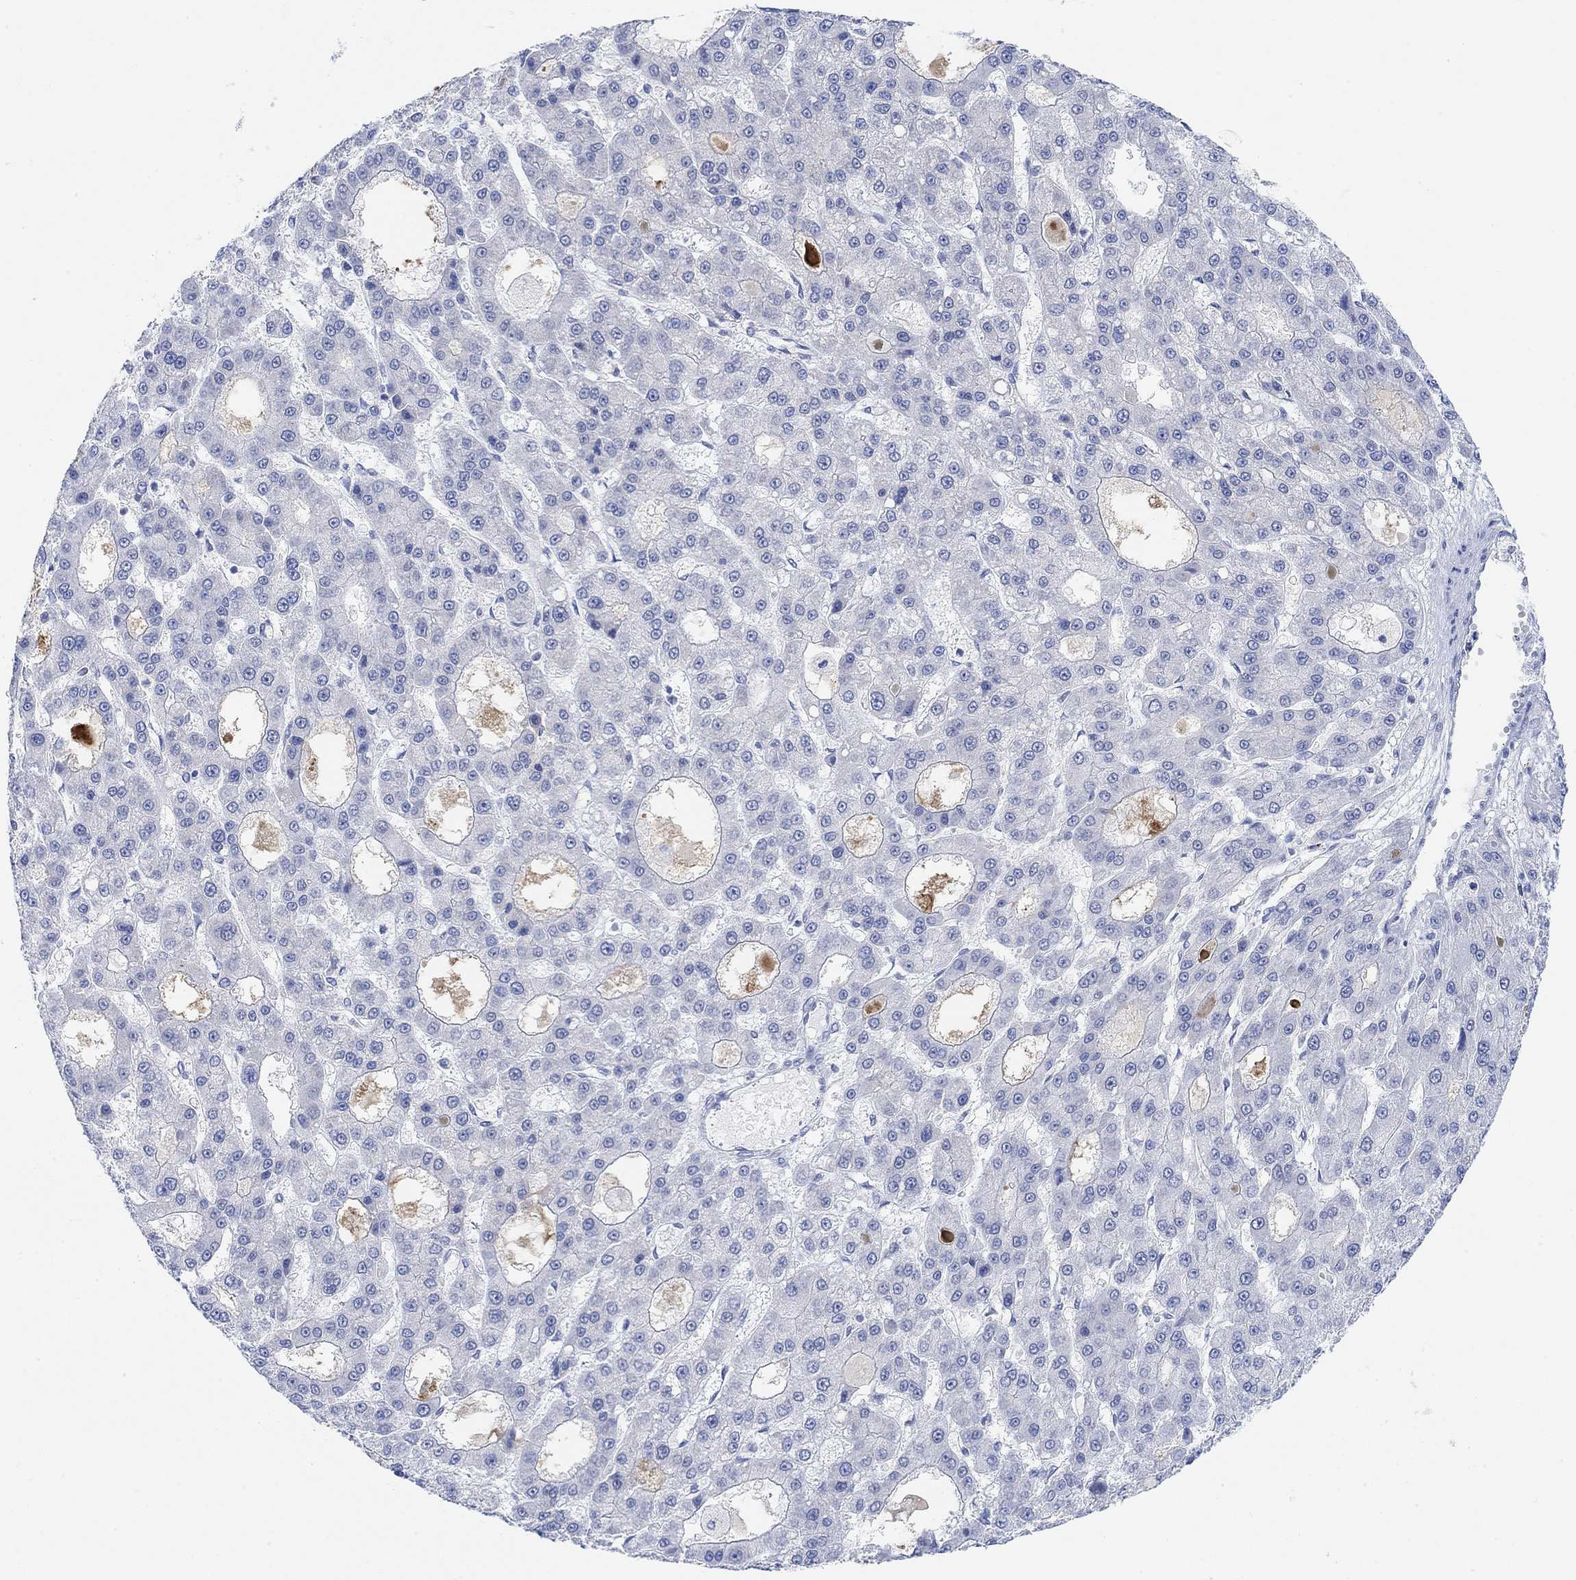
{"staining": {"intensity": "negative", "quantity": "none", "location": "none"}, "tissue": "liver cancer", "cell_type": "Tumor cells", "image_type": "cancer", "snomed": [{"axis": "morphology", "description": "Carcinoma, Hepatocellular, NOS"}, {"axis": "topography", "description": "Liver"}], "caption": "A micrograph of human hepatocellular carcinoma (liver) is negative for staining in tumor cells. (Stains: DAB (3,3'-diaminobenzidine) immunohistochemistry (IHC) with hematoxylin counter stain, Microscopy: brightfield microscopy at high magnification).", "gene": "RIMS1", "patient": {"sex": "male", "age": 70}}